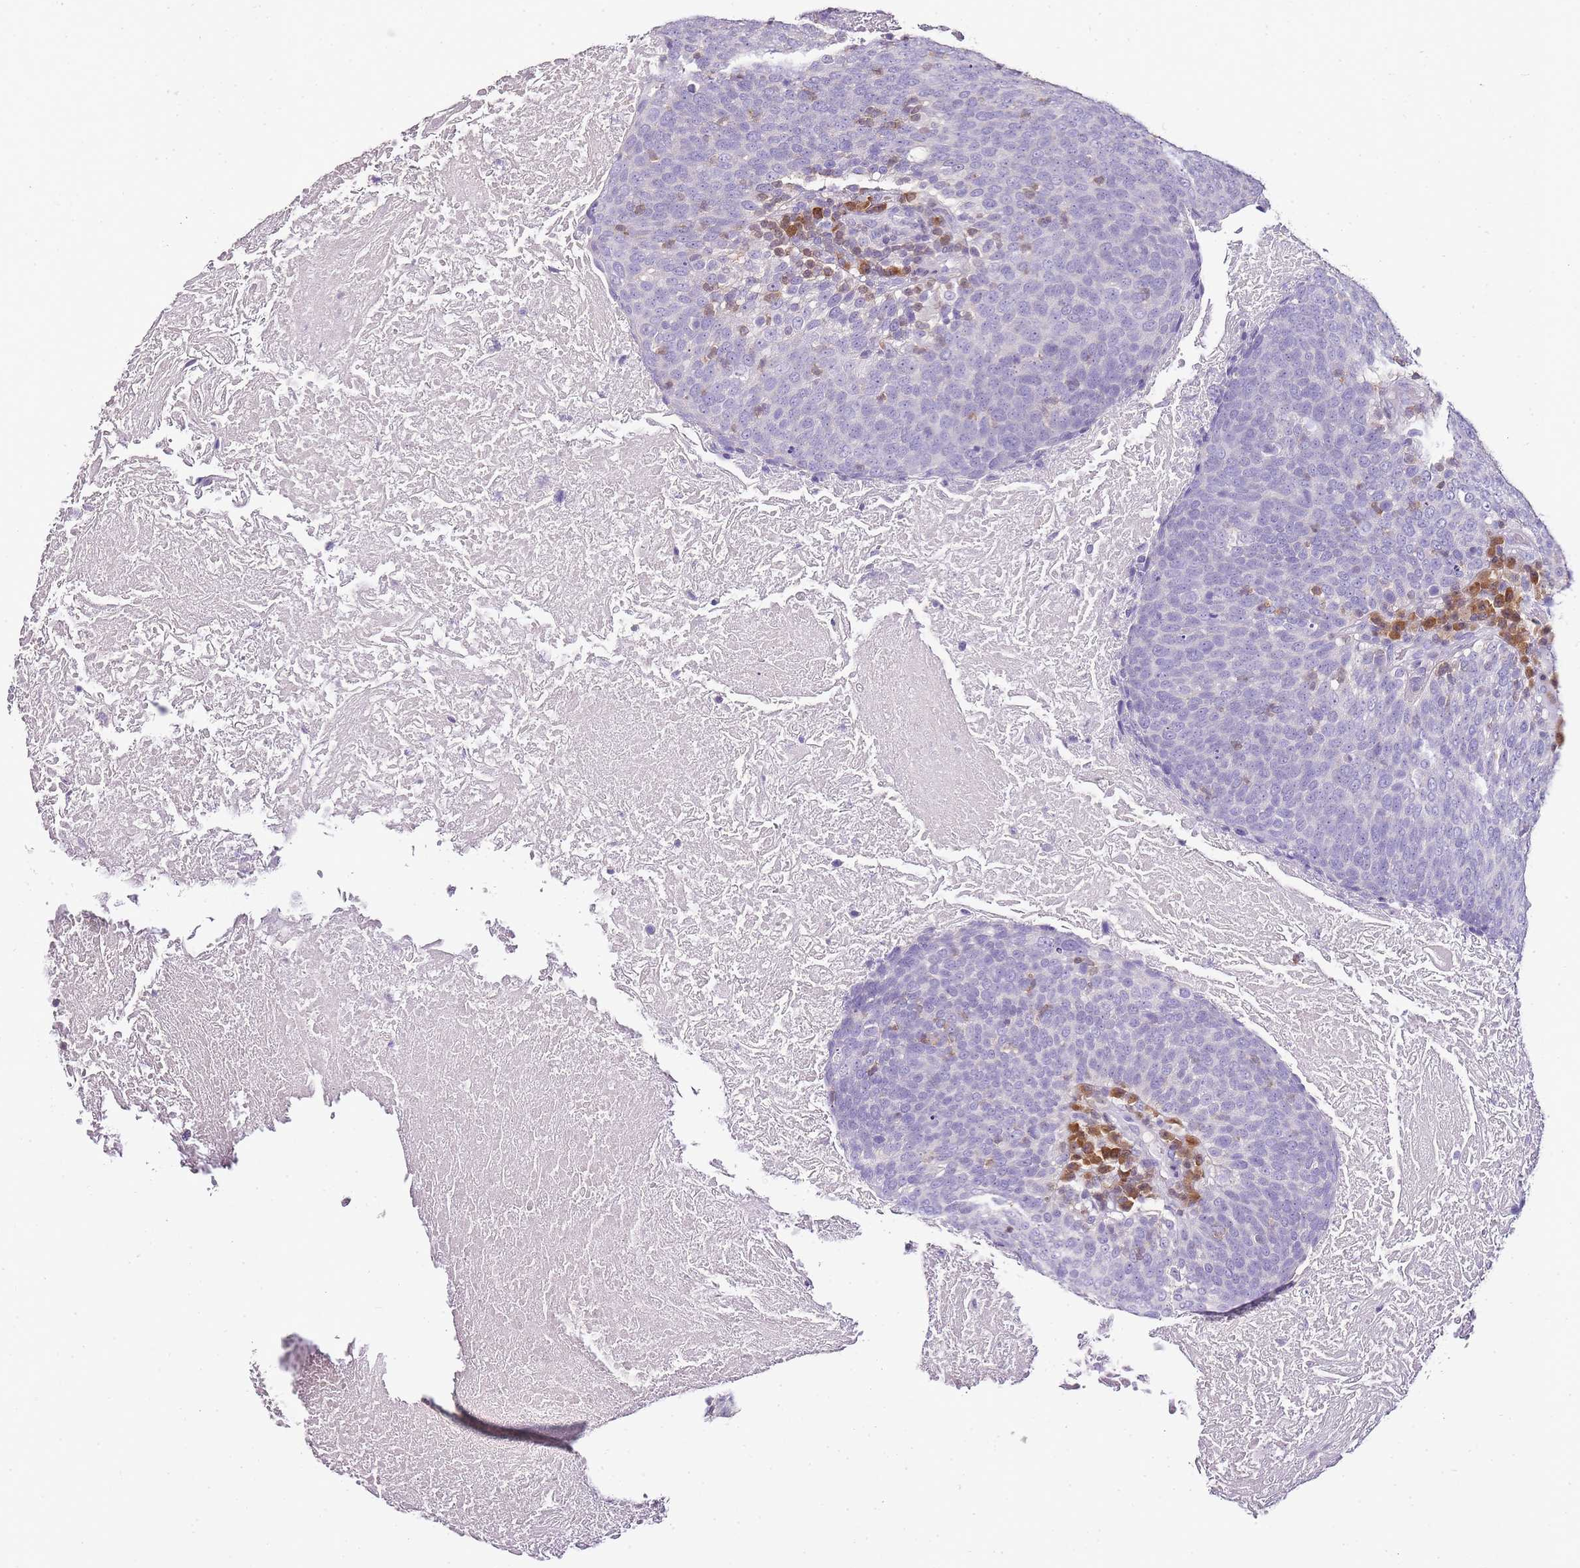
{"staining": {"intensity": "negative", "quantity": "none", "location": "none"}, "tissue": "head and neck cancer", "cell_type": "Tumor cells", "image_type": "cancer", "snomed": [{"axis": "morphology", "description": "Squamous cell carcinoma, NOS"}, {"axis": "morphology", "description": "Squamous cell carcinoma, metastatic, NOS"}, {"axis": "topography", "description": "Lymph node"}, {"axis": "topography", "description": "Head-Neck"}], "caption": "A micrograph of human head and neck squamous cell carcinoma is negative for staining in tumor cells. (DAB IHC, high magnification).", "gene": "ZBP1", "patient": {"sex": "male", "age": 62}}